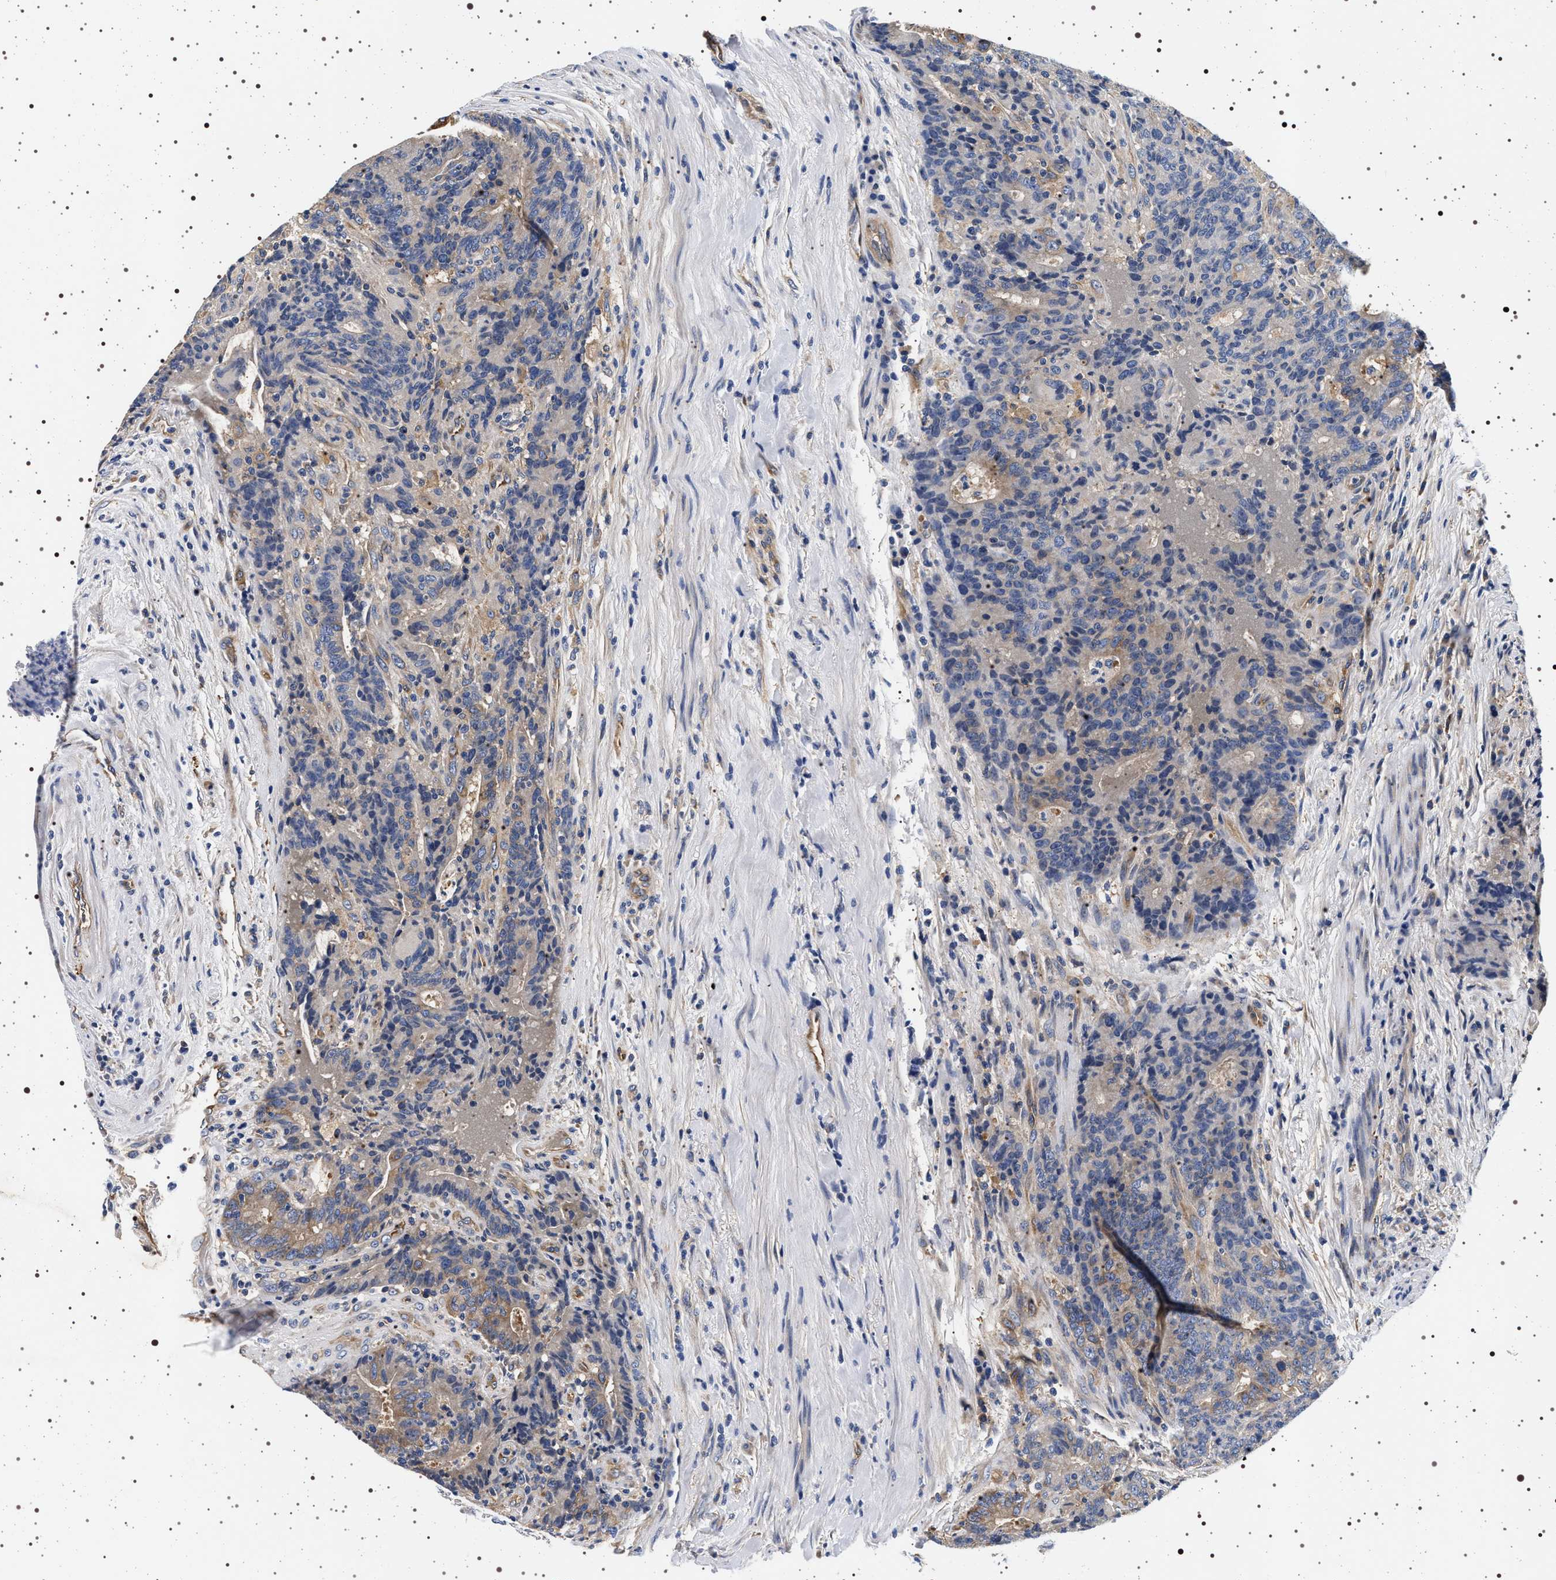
{"staining": {"intensity": "moderate", "quantity": "25%-75%", "location": "cytoplasmic/membranous"}, "tissue": "colorectal cancer", "cell_type": "Tumor cells", "image_type": "cancer", "snomed": [{"axis": "morphology", "description": "Normal tissue, NOS"}, {"axis": "morphology", "description": "Adenocarcinoma, NOS"}, {"axis": "topography", "description": "Colon"}], "caption": "Moderate cytoplasmic/membranous protein staining is present in about 25%-75% of tumor cells in colorectal adenocarcinoma. The staining was performed using DAB (3,3'-diaminobenzidine), with brown indicating positive protein expression. Nuclei are stained blue with hematoxylin.", "gene": "HSD17B1", "patient": {"sex": "female", "age": 75}}